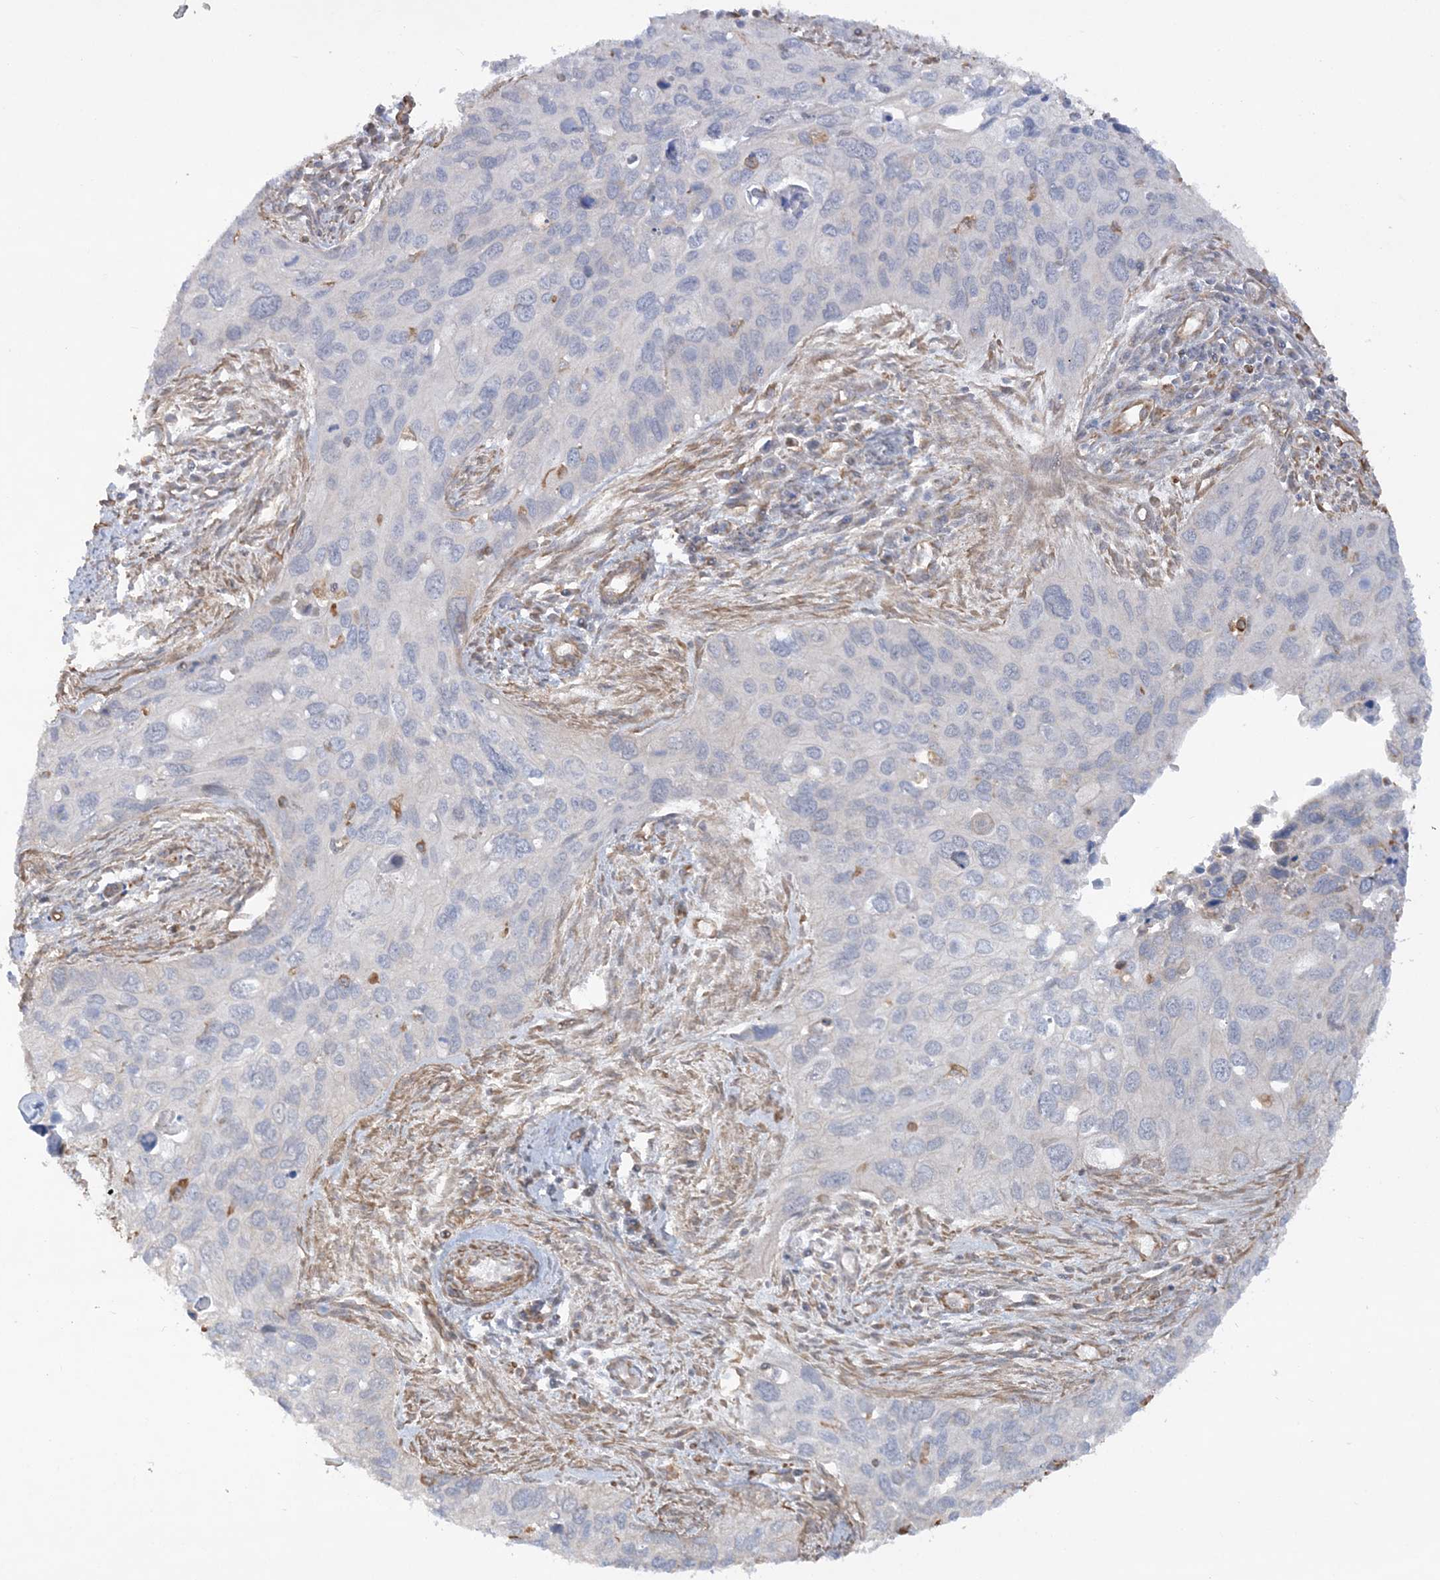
{"staining": {"intensity": "negative", "quantity": "none", "location": "none"}, "tissue": "cervical cancer", "cell_type": "Tumor cells", "image_type": "cancer", "snomed": [{"axis": "morphology", "description": "Squamous cell carcinoma, NOS"}, {"axis": "topography", "description": "Cervix"}], "caption": "This is an immunohistochemistry (IHC) micrograph of cervical cancer. There is no positivity in tumor cells.", "gene": "ZNF821", "patient": {"sex": "female", "age": 55}}